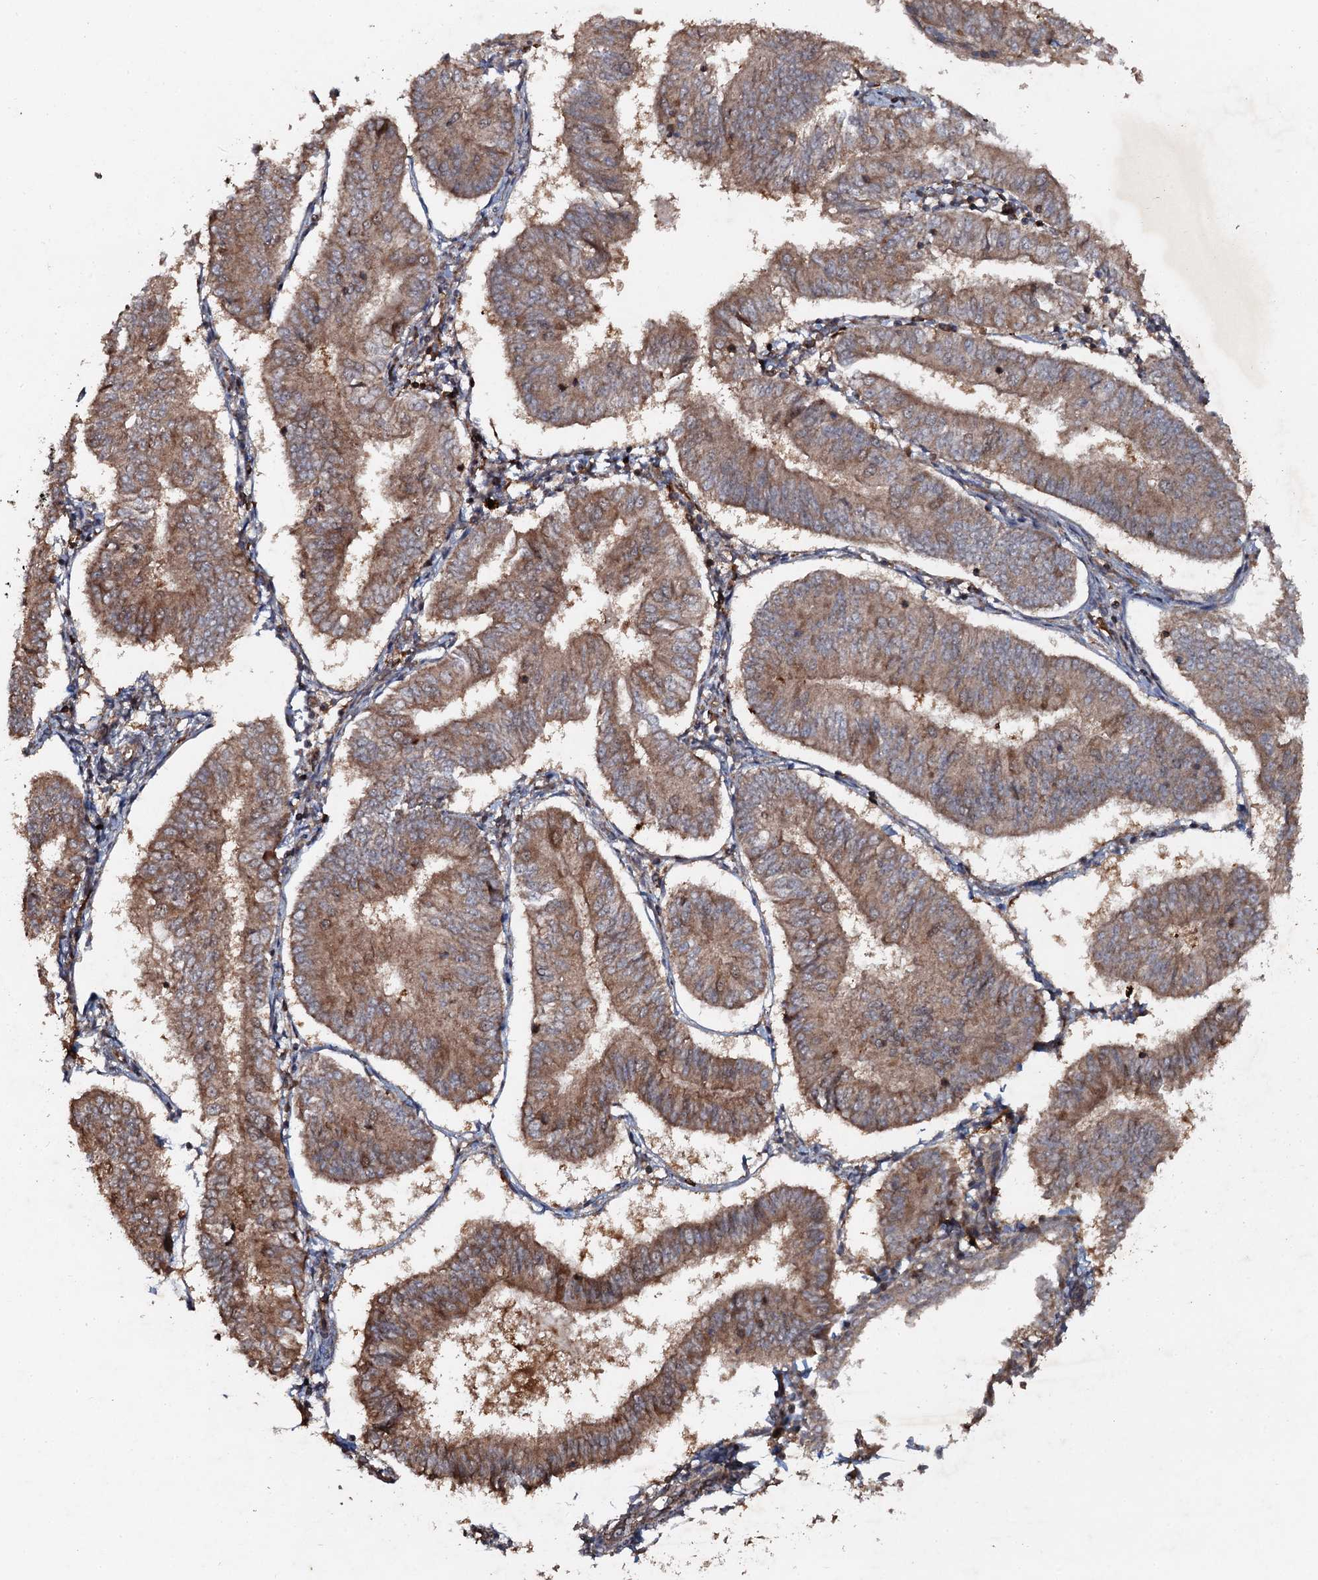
{"staining": {"intensity": "moderate", "quantity": ">75%", "location": "cytoplasmic/membranous"}, "tissue": "endometrial cancer", "cell_type": "Tumor cells", "image_type": "cancer", "snomed": [{"axis": "morphology", "description": "Adenocarcinoma, NOS"}, {"axis": "topography", "description": "Endometrium"}], "caption": "Immunohistochemistry histopathology image of endometrial cancer stained for a protein (brown), which demonstrates medium levels of moderate cytoplasmic/membranous staining in approximately >75% of tumor cells.", "gene": "ADGRG3", "patient": {"sex": "female", "age": 58}}